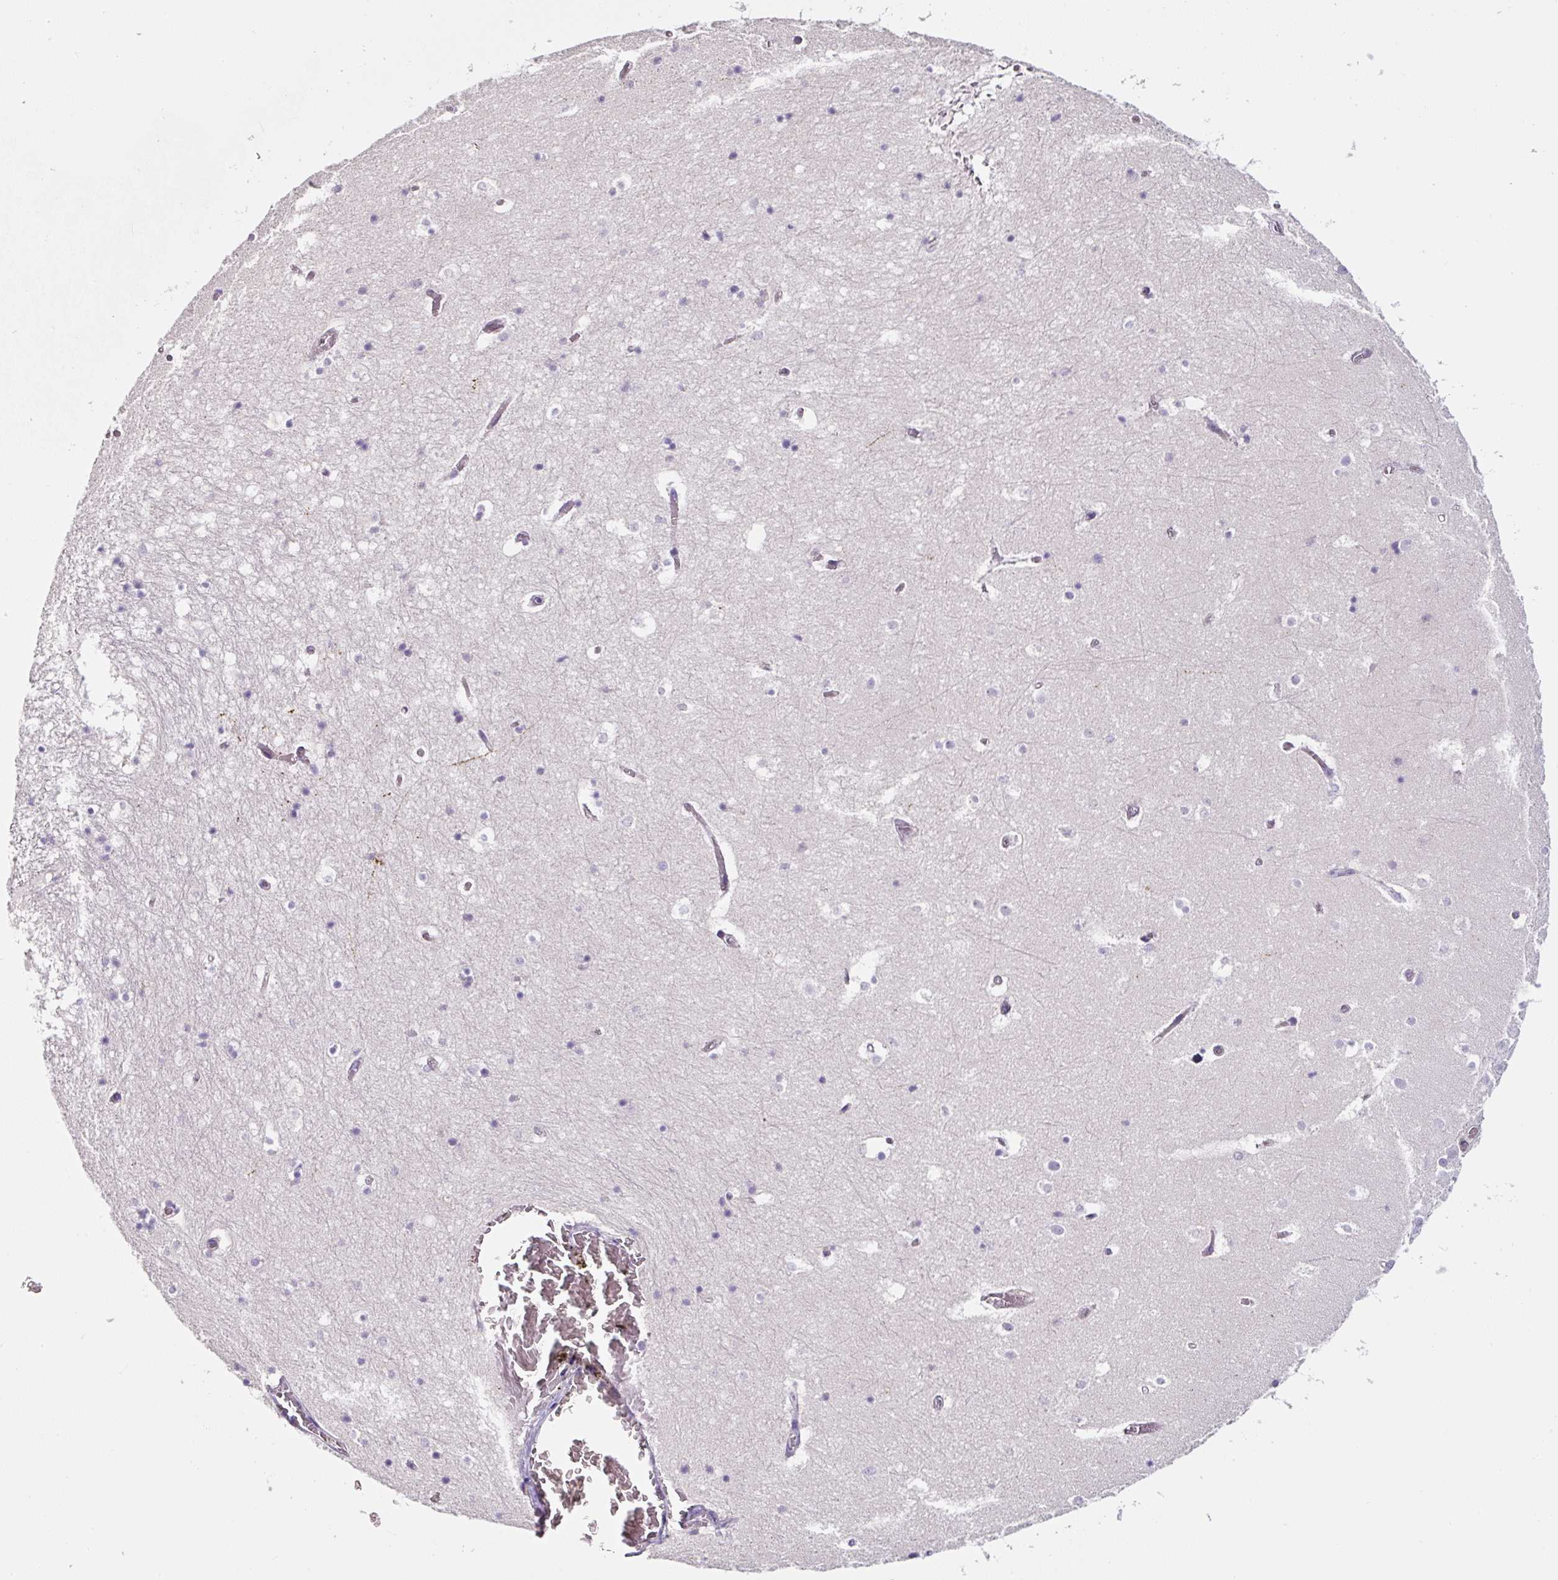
{"staining": {"intensity": "negative", "quantity": "none", "location": "none"}, "tissue": "hippocampus", "cell_type": "Glial cells", "image_type": "normal", "snomed": [{"axis": "morphology", "description": "Normal tissue, NOS"}, {"axis": "topography", "description": "Hippocampus"}], "caption": "A histopathology image of hippocampus stained for a protein demonstrates no brown staining in glial cells.", "gene": "OR14A2", "patient": {"sex": "female", "age": 52}}